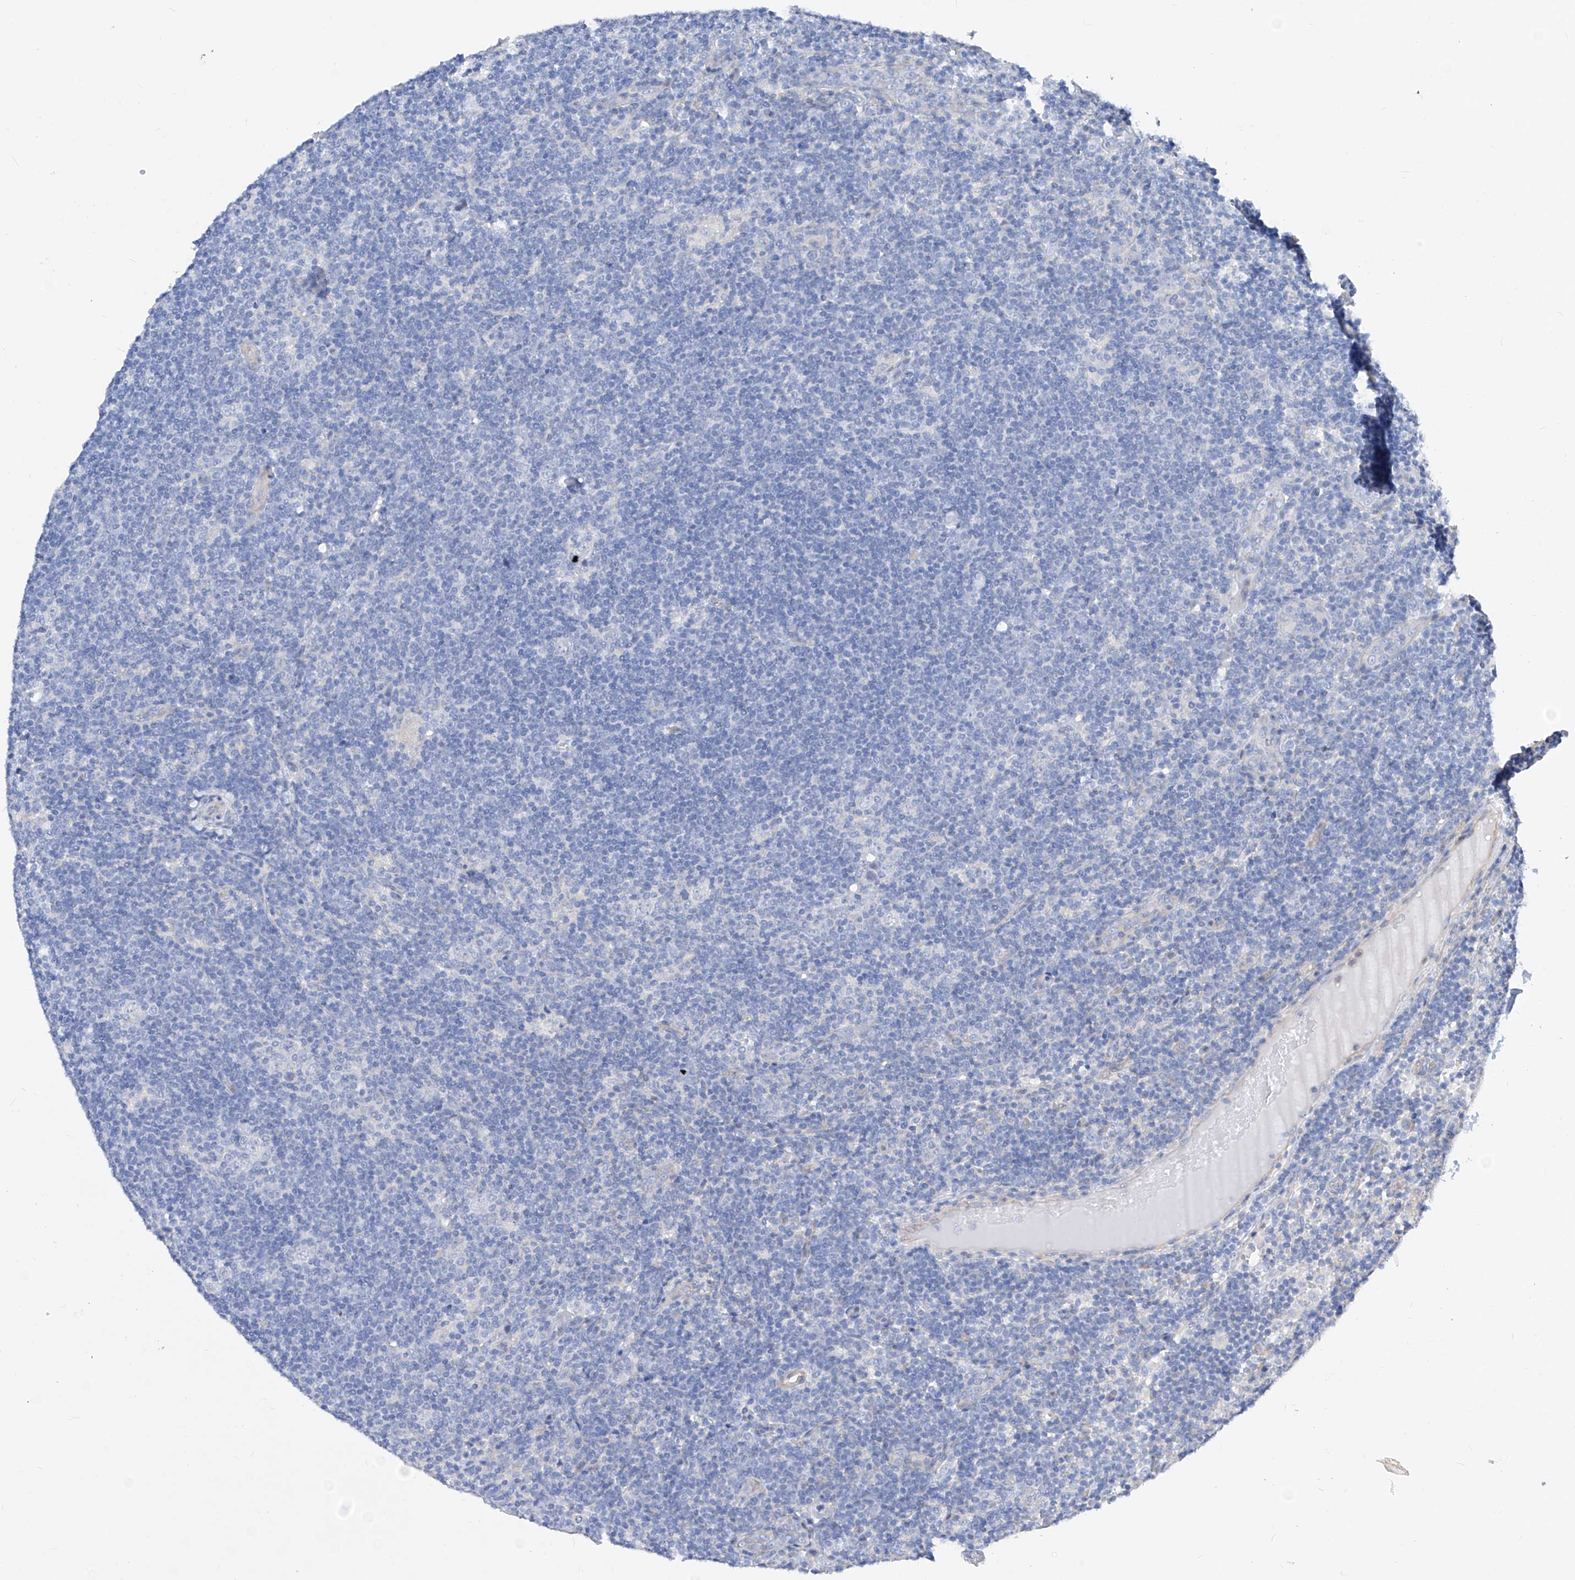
{"staining": {"intensity": "negative", "quantity": "none", "location": "none"}, "tissue": "lymphoma", "cell_type": "Tumor cells", "image_type": "cancer", "snomed": [{"axis": "morphology", "description": "Hodgkin's disease, NOS"}, {"axis": "topography", "description": "Lymph node"}], "caption": "IHC image of neoplastic tissue: lymphoma stained with DAB displays no significant protein expression in tumor cells.", "gene": "SCGB2A1", "patient": {"sex": "female", "age": 57}}